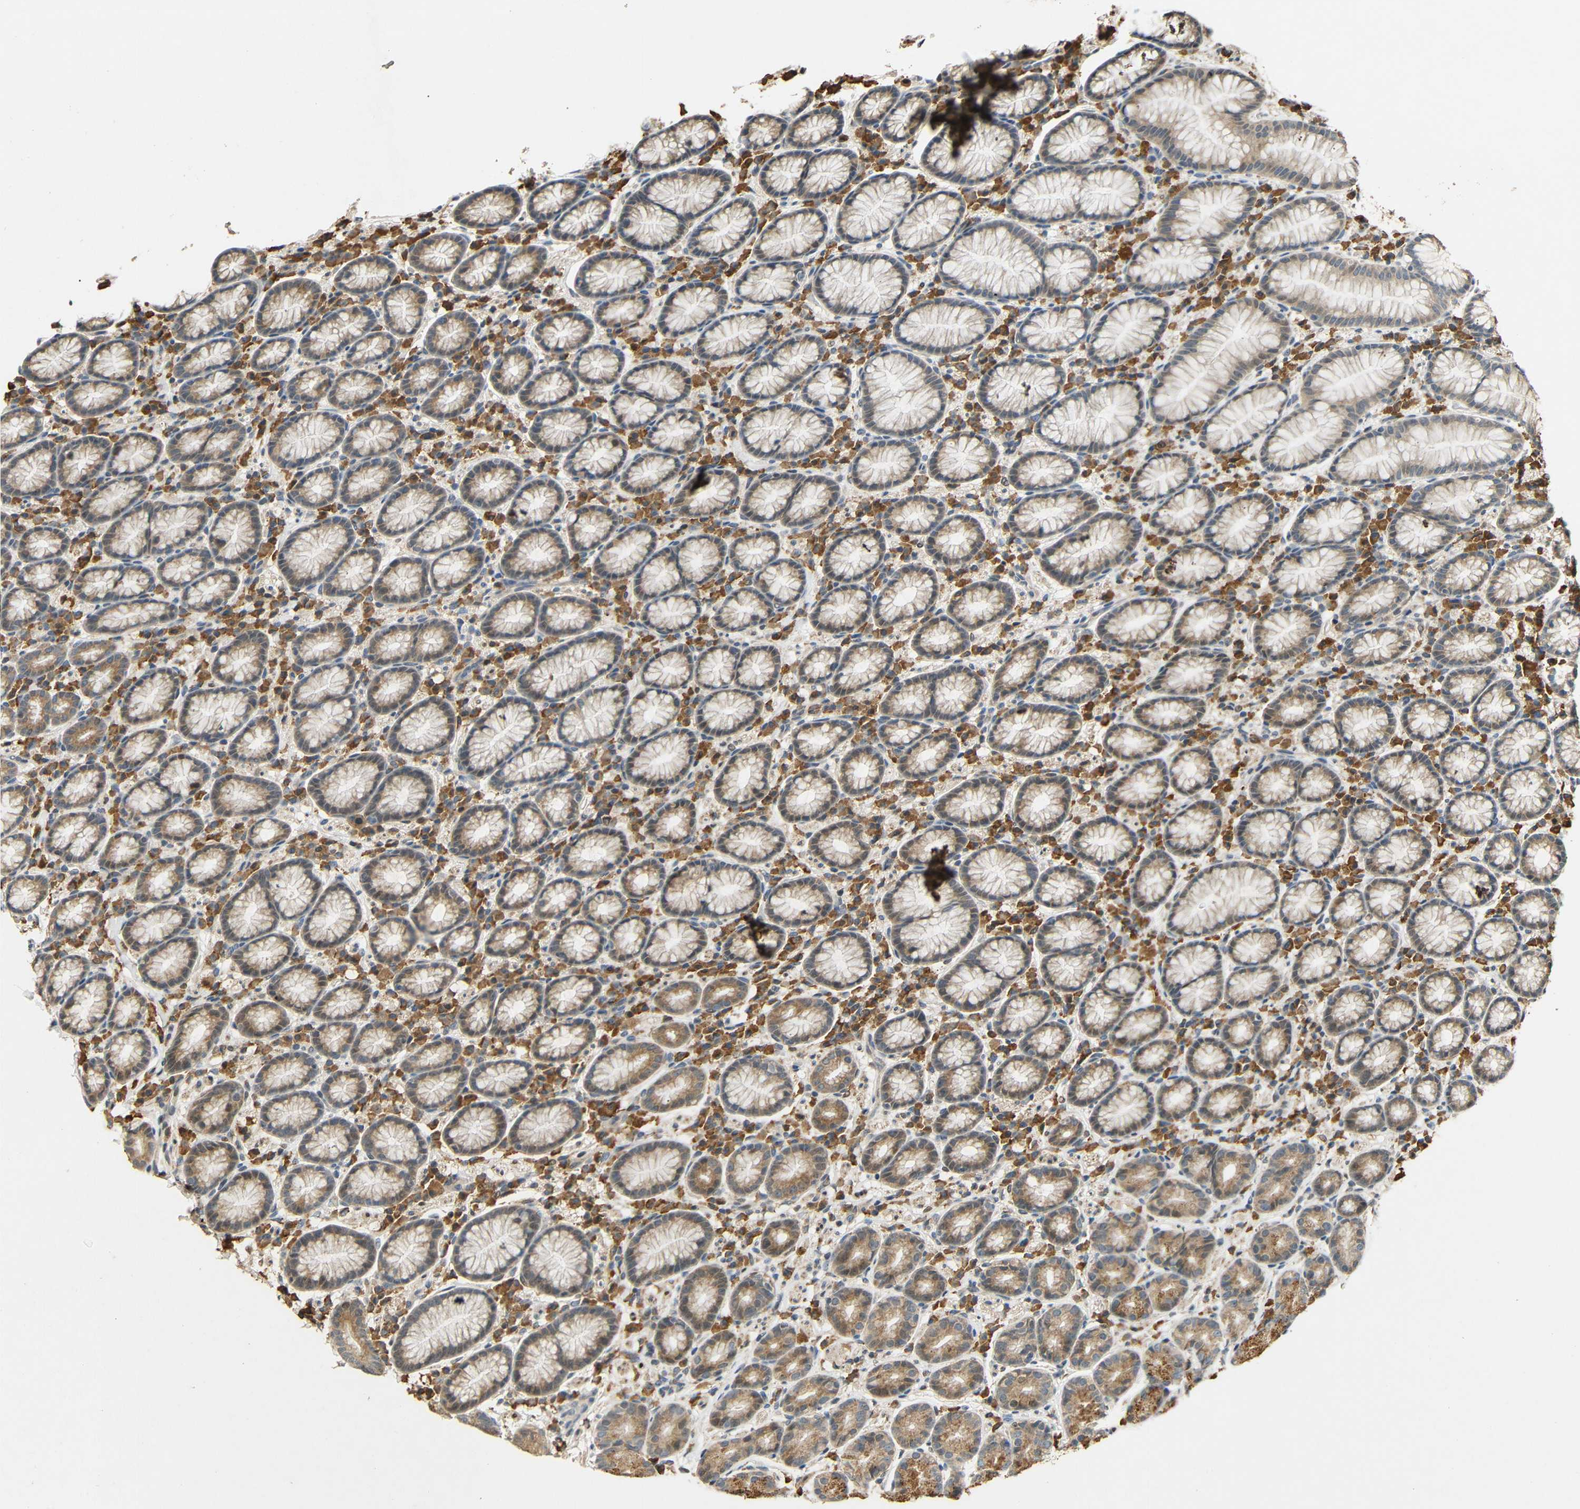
{"staining": {"intensity": "strong", "quantity": "25%-75%", "location": "cytoplasmic/membranous"}, "tissue": "stomach", "cell_type": "Glandular cells", "image_type": "normal", "snomed": [{"axis": "morphology", "description": "Normal tissue, NOS"}, {"axis": "topography", "description": "Stomach, lower"}], "caption": "IHC photomicrograph of normal stomach: human stomach stained using immunohistochemistry (IHC) reveals high levels of strong protein expression localized specifically in the cytoplasmic/membranous of glandular cells, appearing as a cytoplasmic/membranous brown color.", "gene": "KAZALD1", "patient": {"sex": "male", "age": 52}}